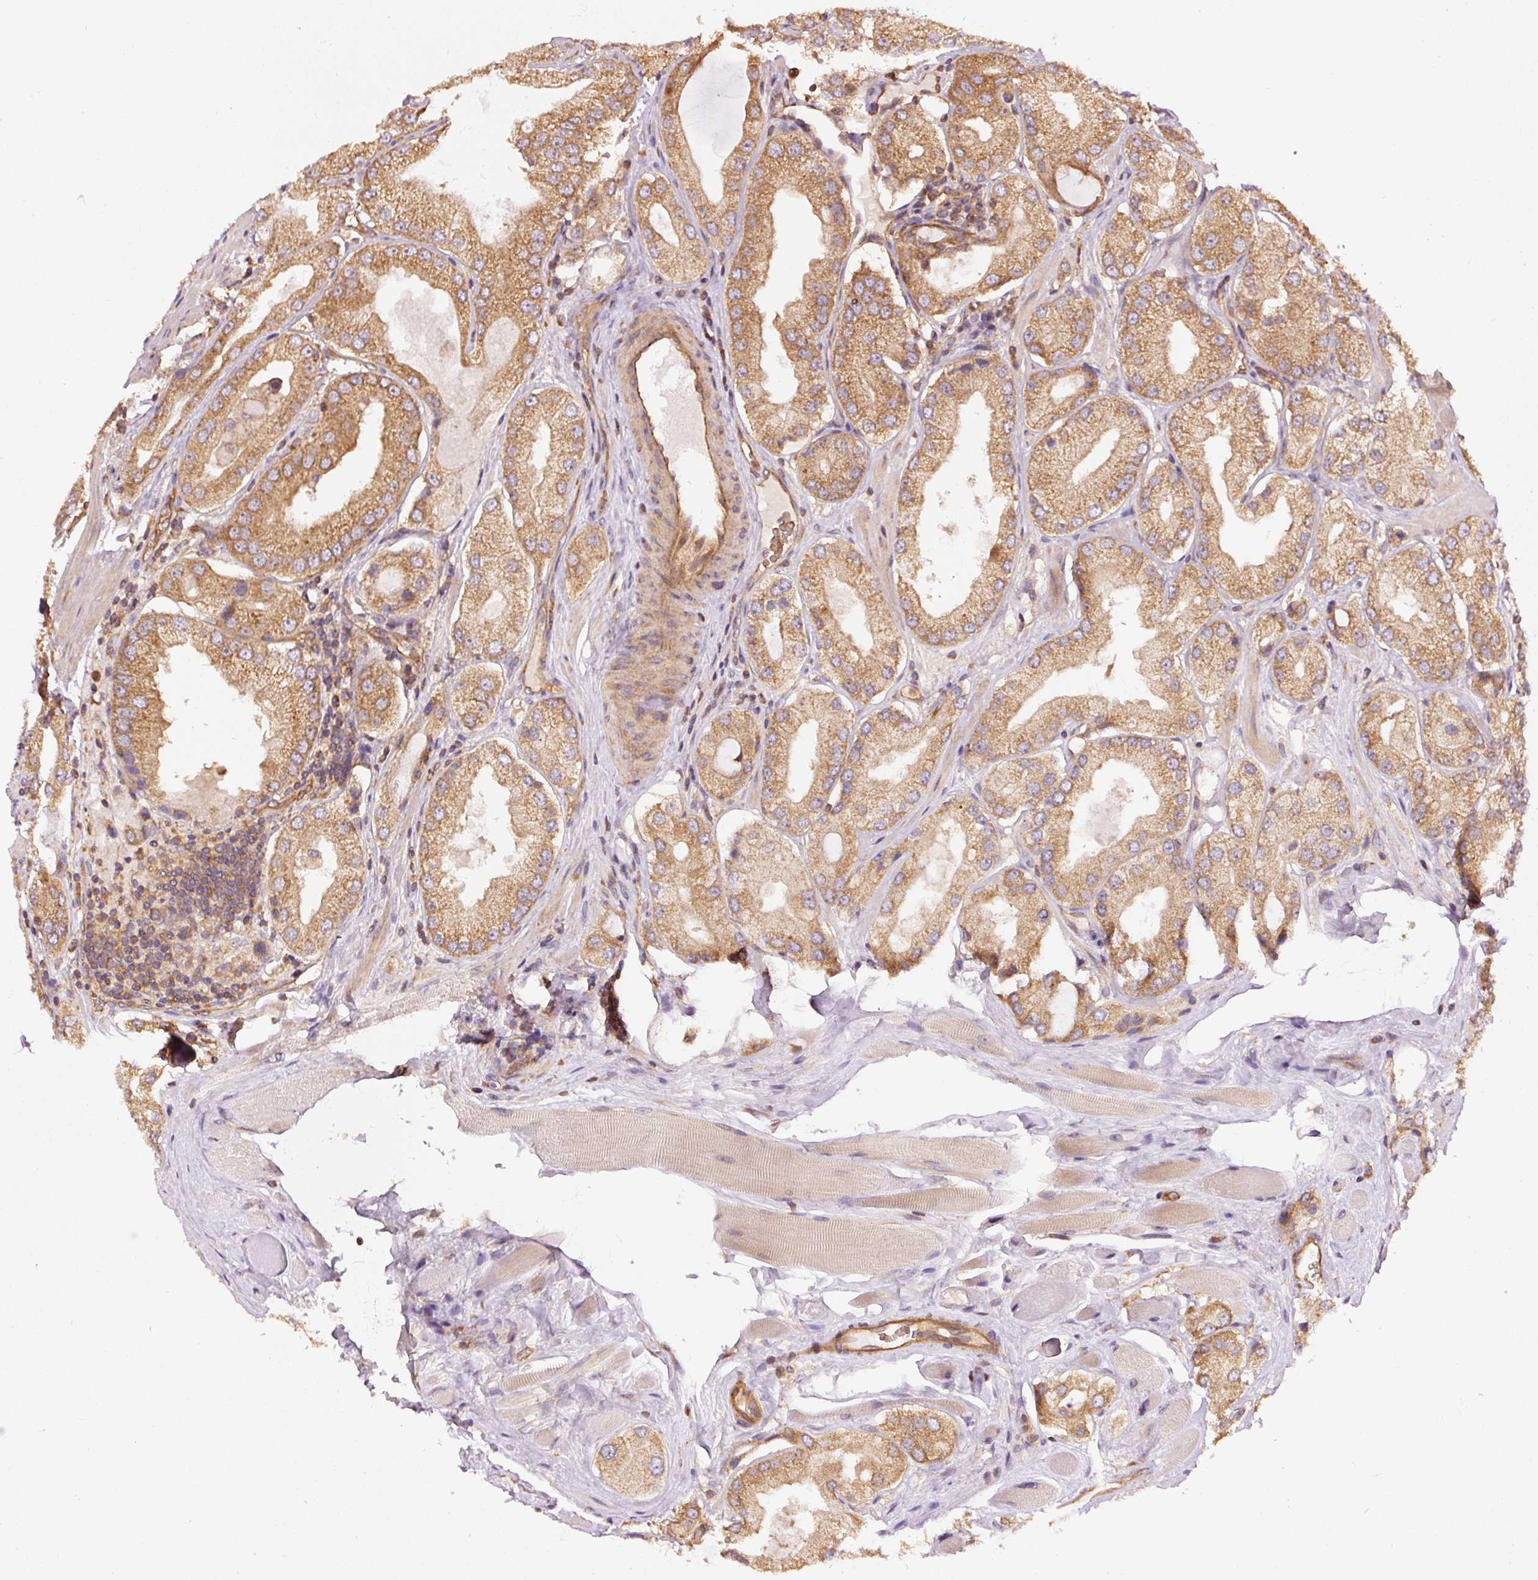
{"staining": {"intensity": "moderate", "quantity": ">75%", "location": "cytoplasmic/membranous"}, "tissue": "prostate cancer", "cell_type": "Tumor cells", "image_type": "cancer", "snomed": [{"axis": "morphology", "description": "Adenocarcinoma, Low grade"}, {"axis": "topography", "description": "Prostate"}], "caption": "Low-grade adenocarcinoma (prostate) was stained to show a protein in brown. There is medium levels of moderate cytoplasmic/membranous staining in approximately >75% of tumor cells.", "gene": "ADCY4", "patient": {"sex": "male", "age": 42}}